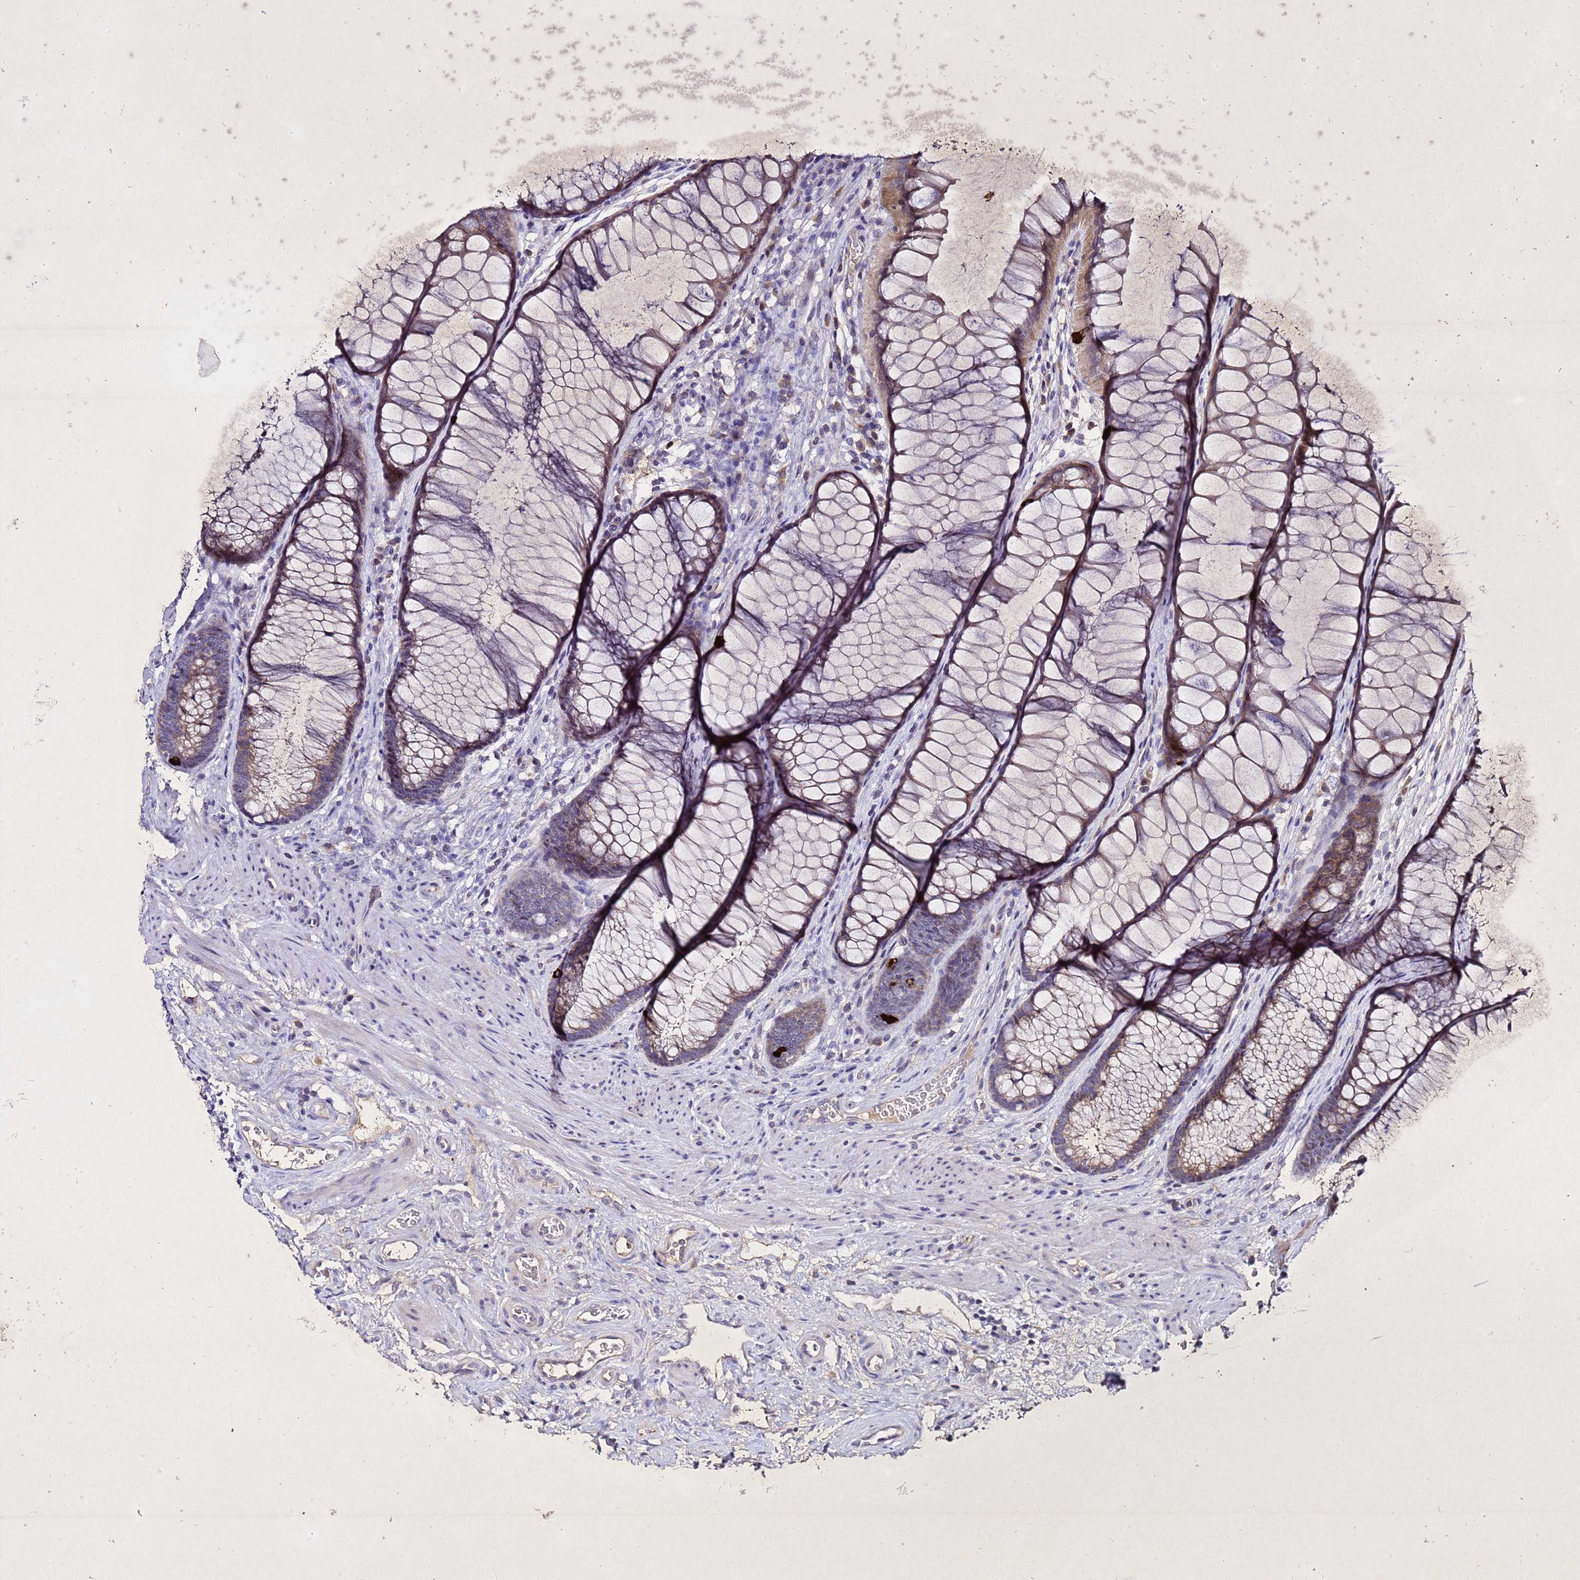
{"staining": {"intensity": "weak", "quantity": "25%-75%", "location": "cytoplasmic/membranous"}, "tissue": "colon", "cell_type": "Endothelial cells", "image_type": "normal", "snomed": [{"axis": "morphology", "description": "Normal tissue, NOS"}, {"axis": "topography", "description": "Colon"}], "caption": "Immunohistochemical staining of normal colon displays weak cytoplasmic/membranous protein positivity in approximately 25%-75% of endothelial cells. (DAB (3,3'-diaminobenzidine) = brown stain, brightfield microscopy at high magnification).", "gene": "SV2B", "patient": {"sex": "female", "age": 82}}